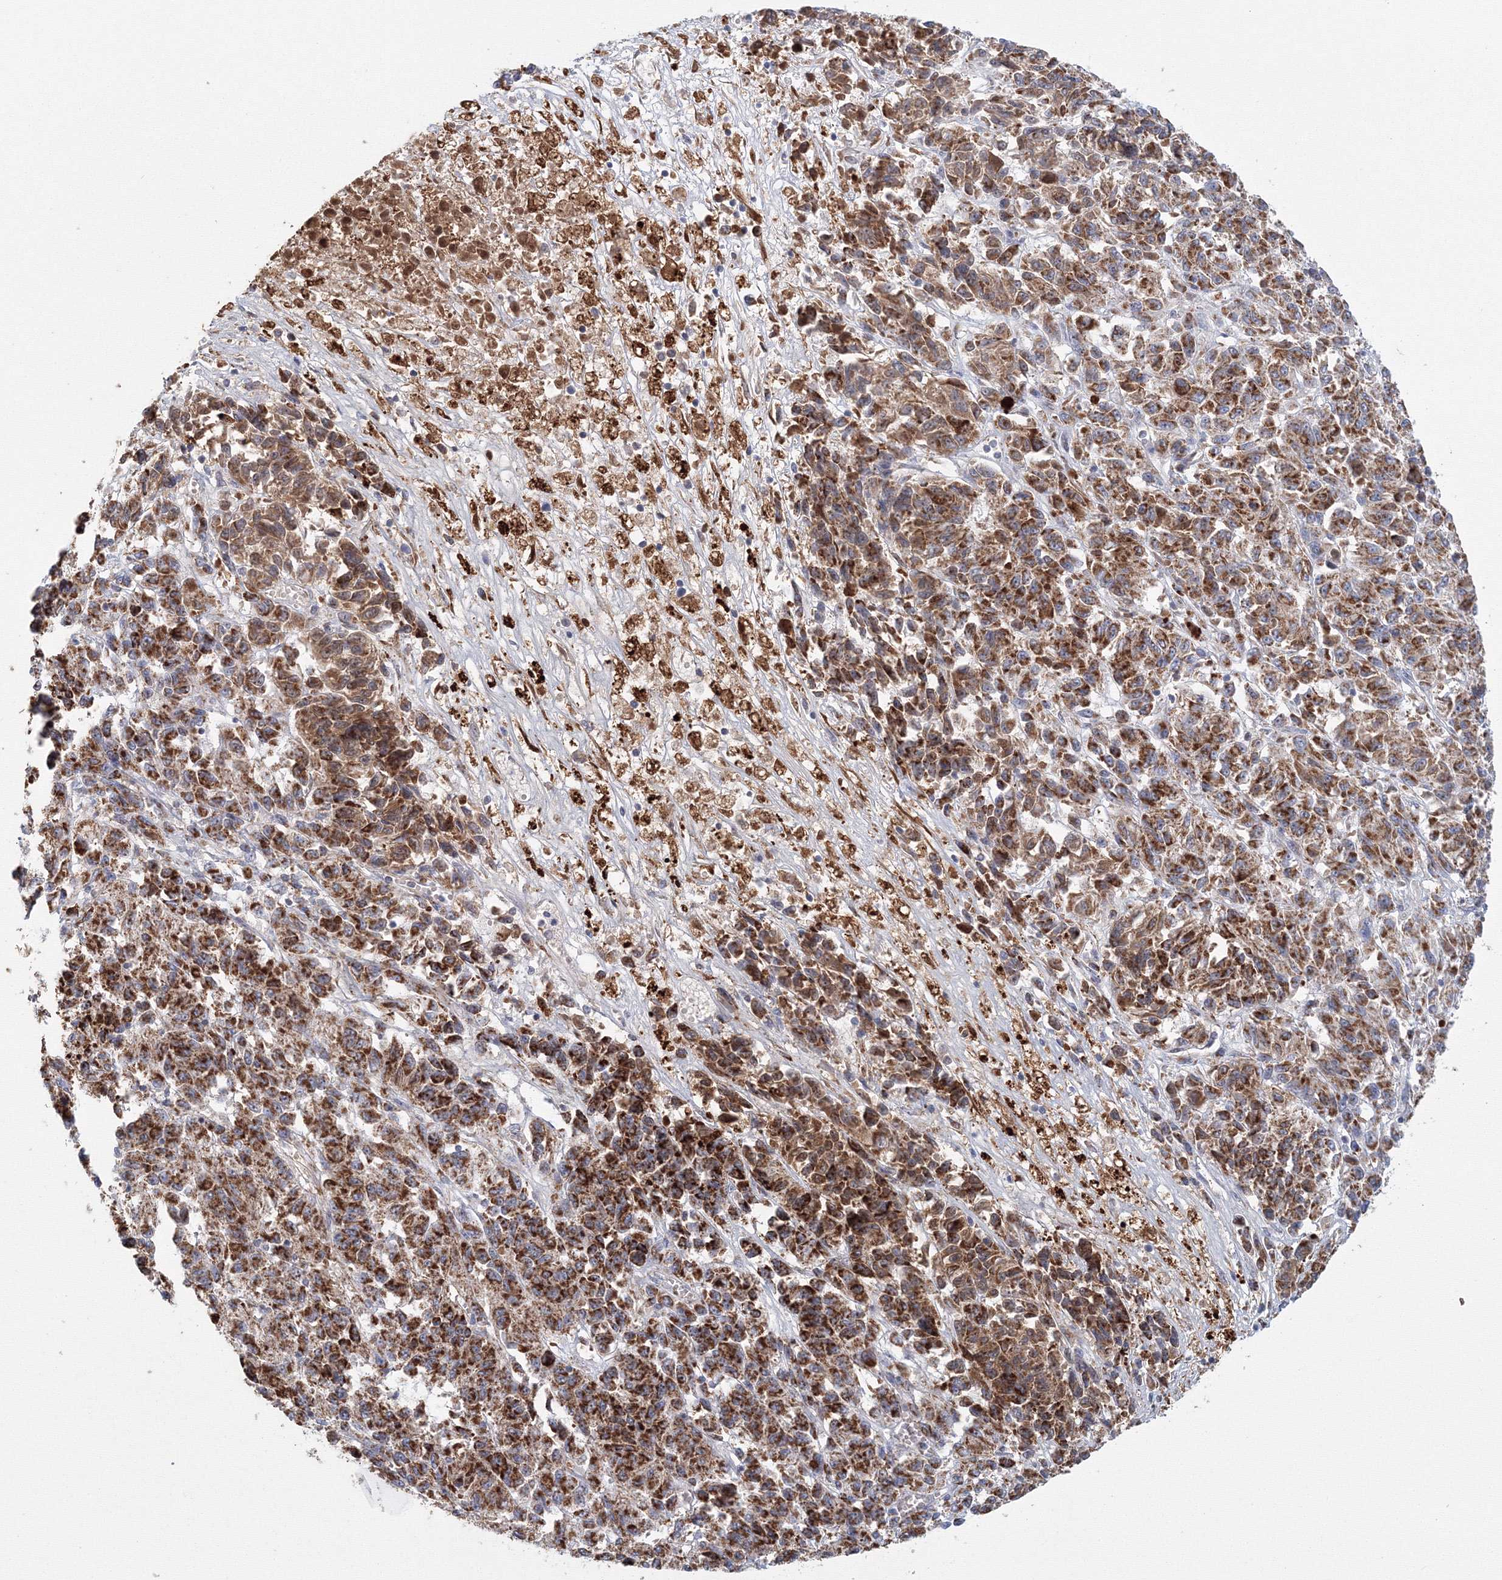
{"staining": {"intensity": "strong", "quantity": ">75%", "location": "cytoplasmic/membranous"}, "tissue": "melanoma", "cell_type": "Tumor cells", "image_type": "cancer", "snomed": [{"axis": "morphology", "description": "Malignant melanoma, Metastatic site"}, {"axis": "topography", "description": "Lung"}], "caption": "About >75% of tumor cells in human malignant melanoma (metastatic site) reveal strong cytoplasmic/membranous protein staining as visualized by brown immunohistochemical staining.", "gene": "GRPEL1", "patient": {"sex": "male", "age": 64}}